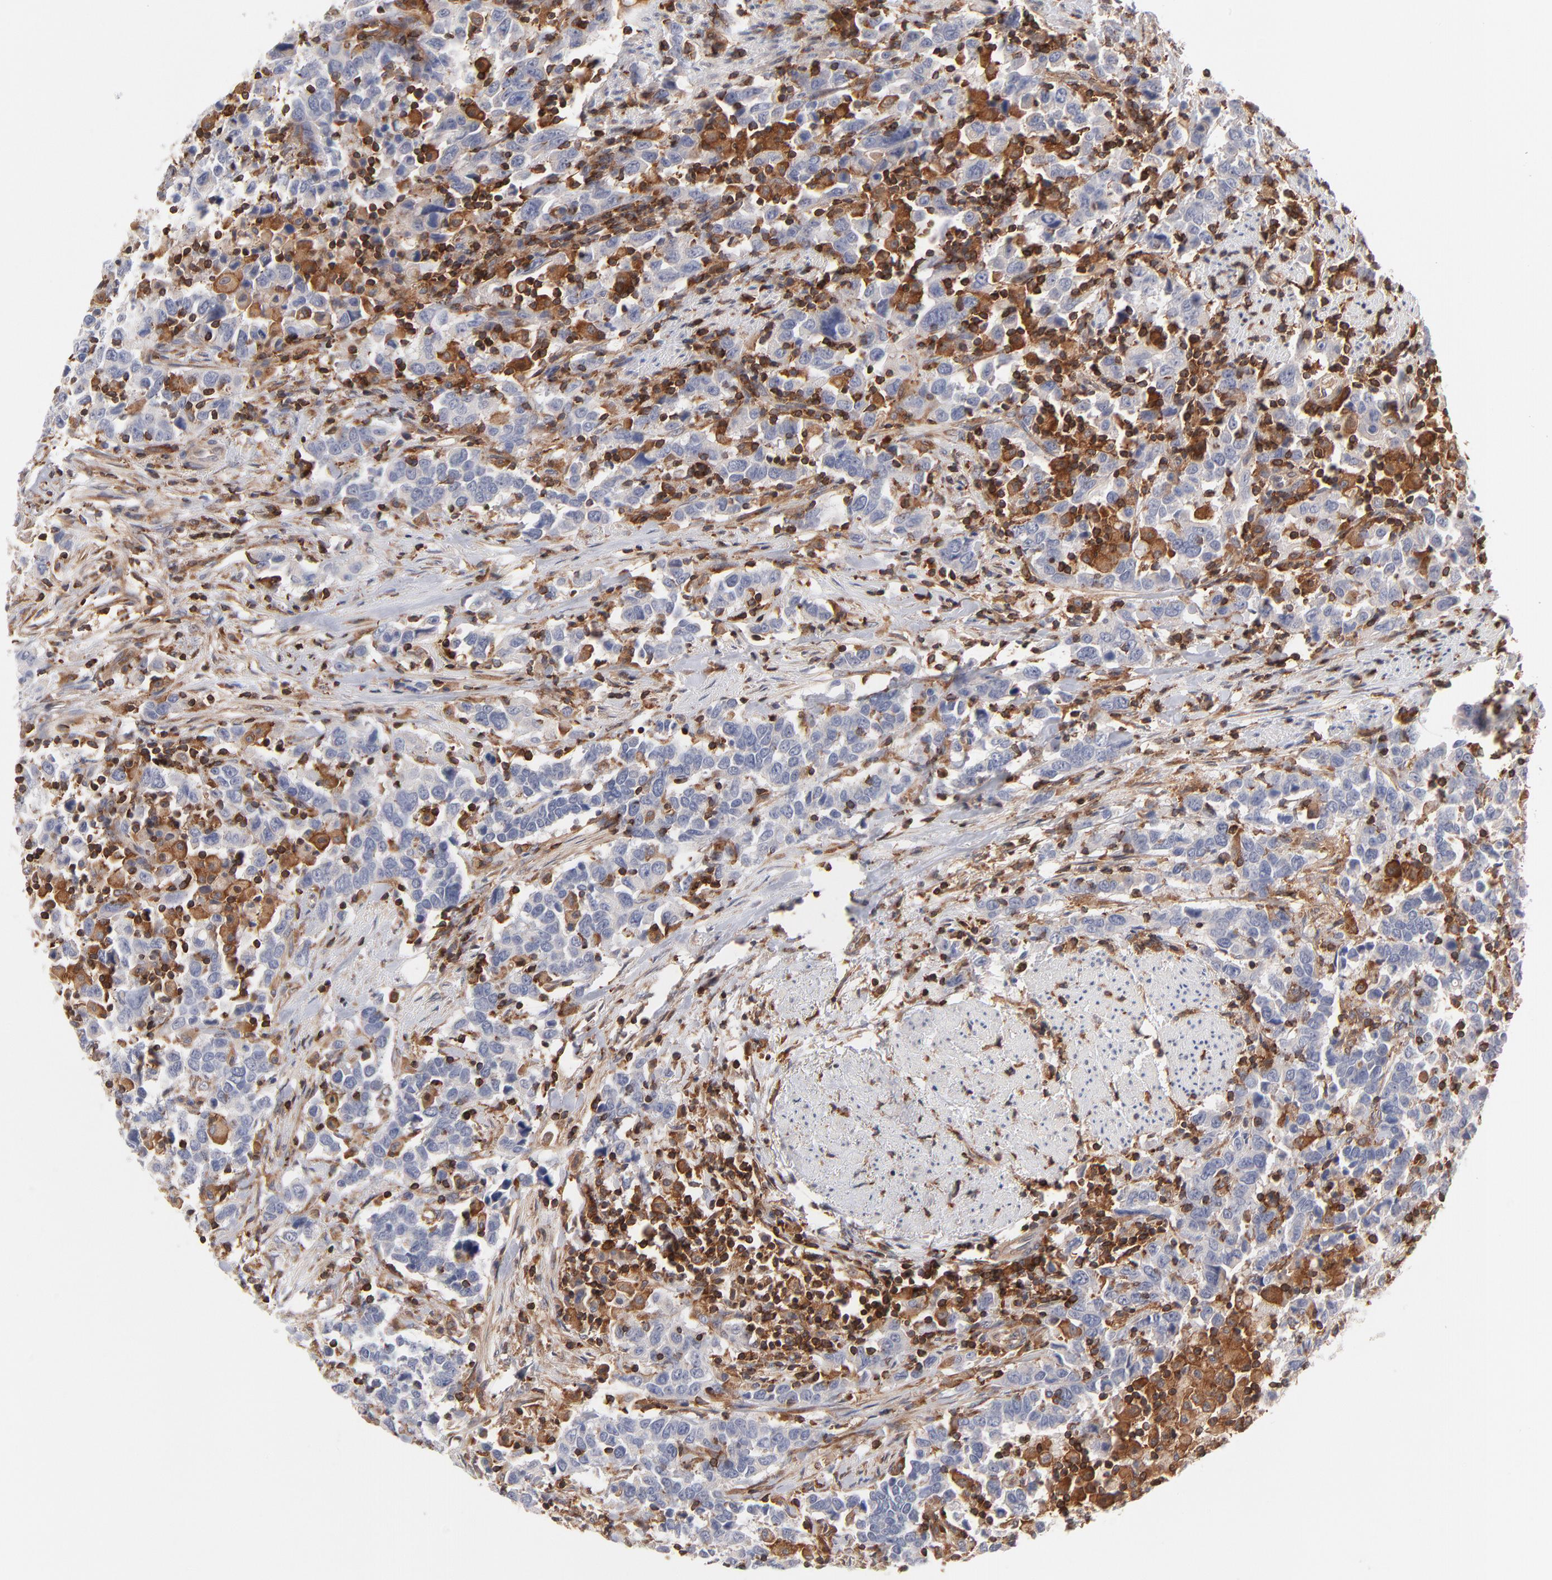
{"staining": {"intensity": "negative", "quantity": "none", "location": "none"}, "tissue": "urothelial cancer", "cell_type": "Tumor cells", "image_type": "cancer", "snomed": [{"axis": "morphology", "description": "Urothelial carcinoma, High grade"}, {"axis": "topography", "description": "Urinary bladder"}], "caption": "IHC histopathology image of neoplastic tissue: human urothelial carcinoma (high-grade) stained with DAB exhibits no significant protein staining in tumor cells.", "gene": "WIPF1", "patient": {"sex": "male", "age": 61}}